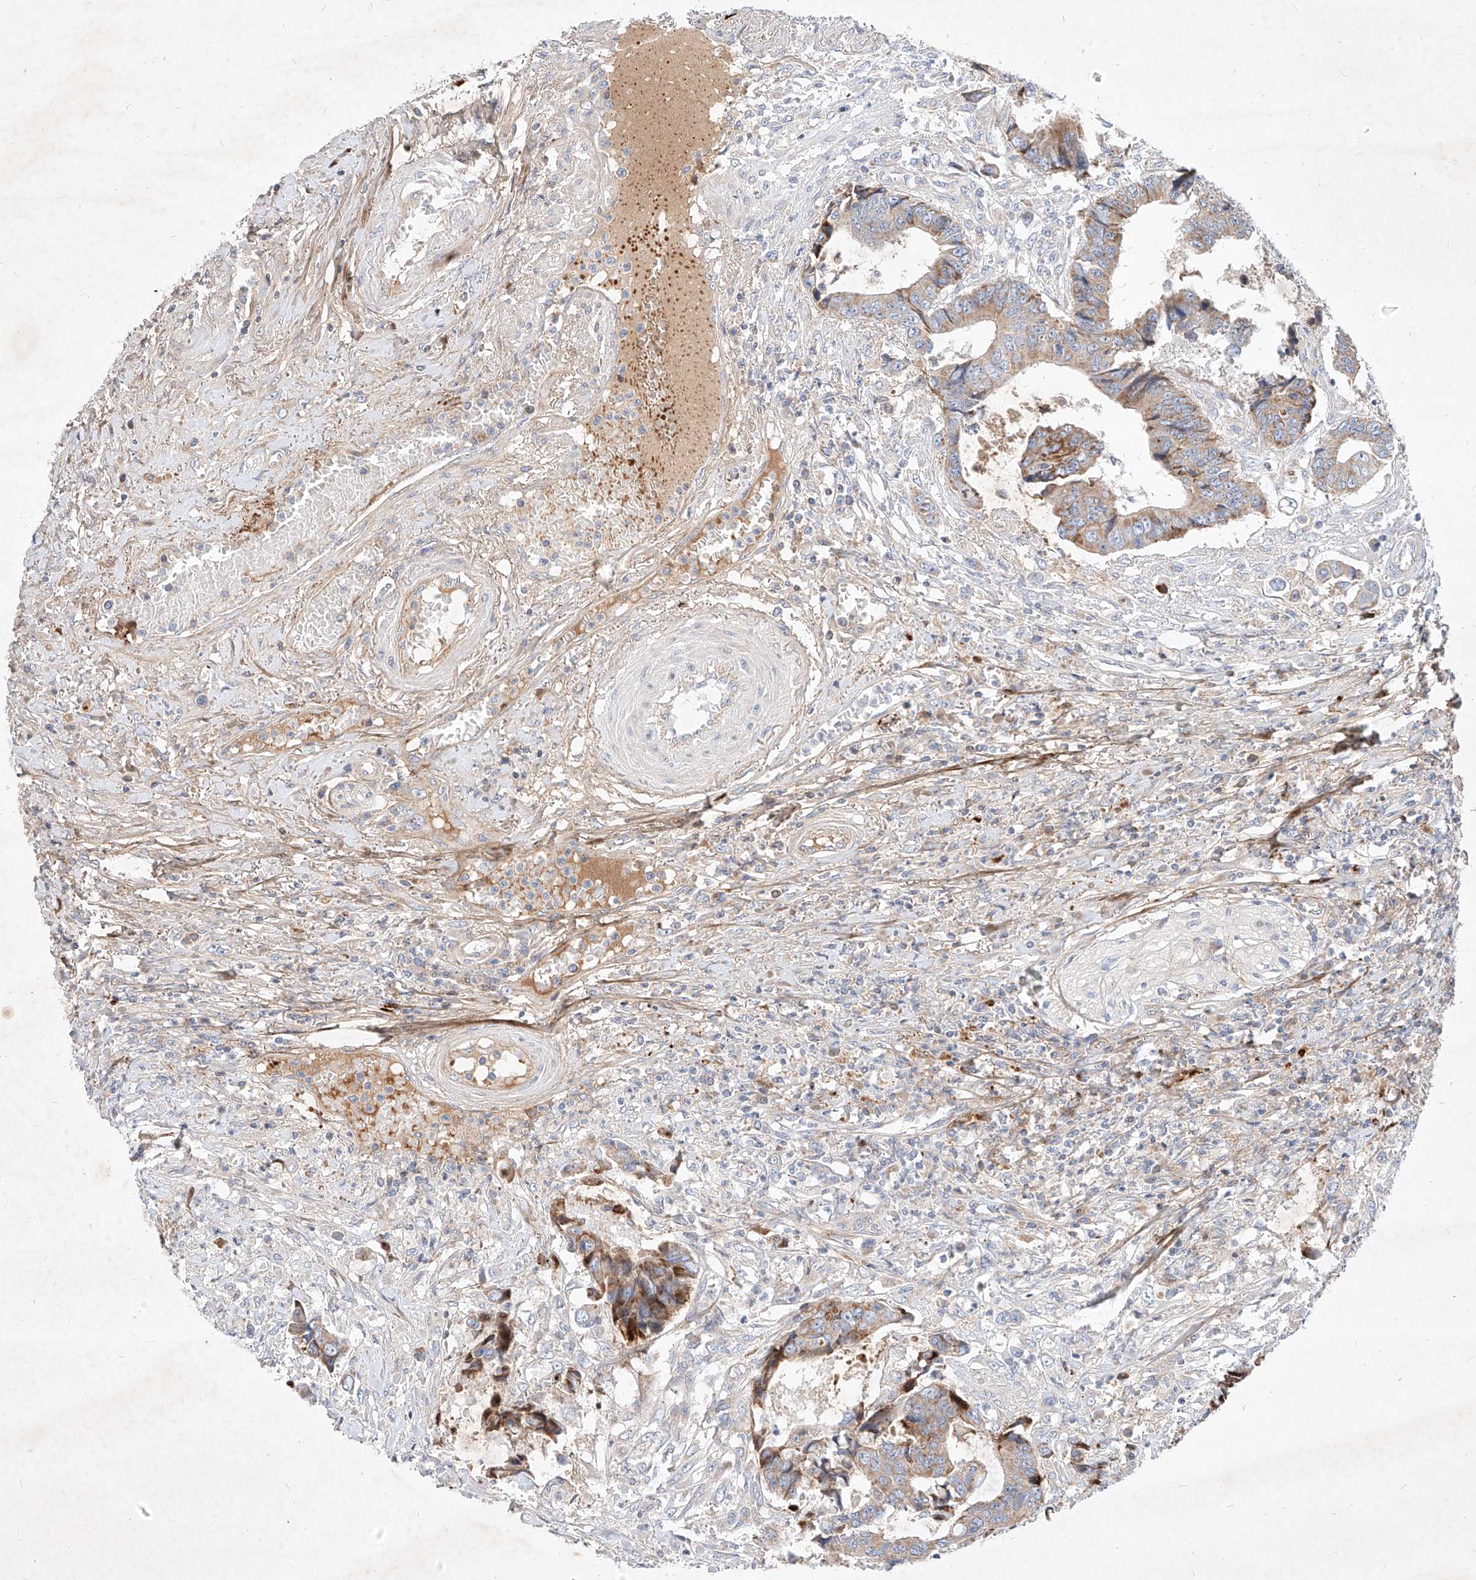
{"staining": {"intensity": "moderate", "quantity": ">75%", "location": "cytoplasmic/membranous"}, "tissue": "colorectal cancer", "cell_type": "Tumor cells", "image_type": "cancer", "snomed": [{"axis": "morphology", "description": "Adenocarcinoma, NOS"}, {"axis": "topography", "description": "Rectum"}], "caption": "A high-resolution histopathology image shows immunohistochemistry (IHC) staining of colorectal adenocarcinoma, which exhibits moderate cytoplasmic/membranous expression in about >75% of tumor cells. Nuclei are stained in blue.", "gene": "OSGEPL1", "patient": {"sex": "male", "age": 84}}